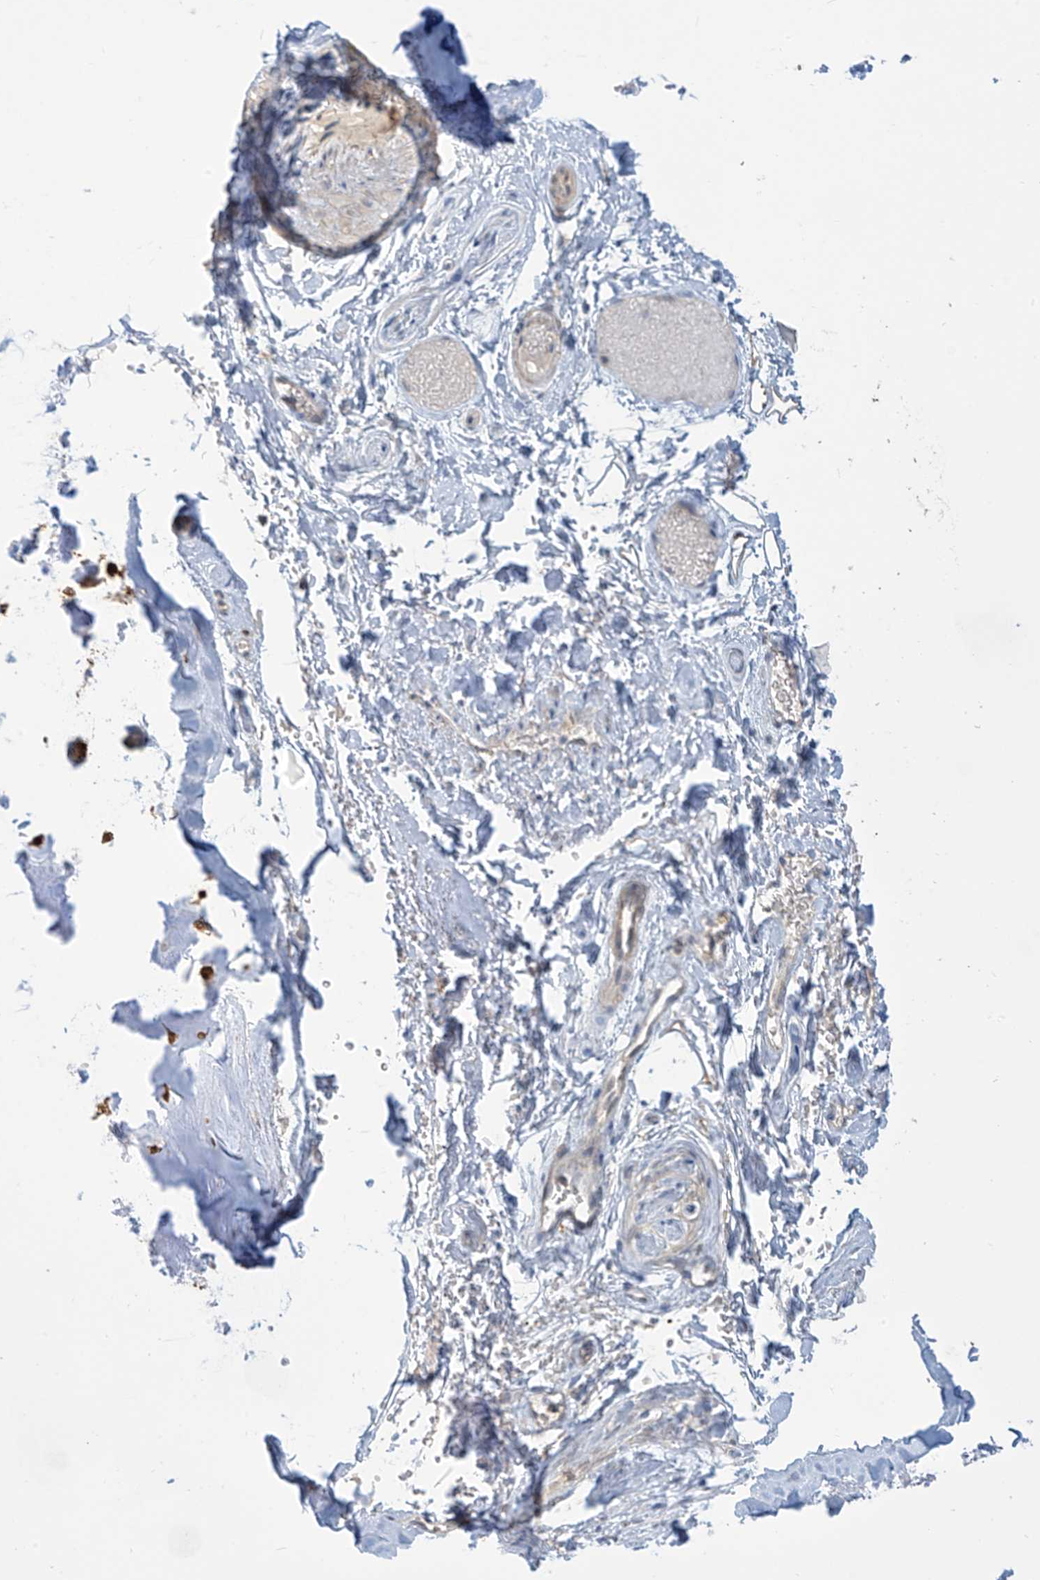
{"staining": {"intensity": "strong", "quantity": "25%-75%", "location": "nuclear"}, "tissue": "adipose tissue", "cell_type": "Adipocytes", "image_type": "normal", "snomed": [{"axis": "morphology", "description": "Normal tissue, NOS"}, {"axis": "morphology", "description": "Basal cell carcinoma"}, {"axis": "topography", "description": "Skin"}], "caption": "Approximately 25%-75% of adipocytes in unremarkable human adipose tissue show strong nuclear protein positivity as visualized by brown immunohistochemical staining.", "gene": "IDH1", "patient": {"sex": "female", "age": 89}}